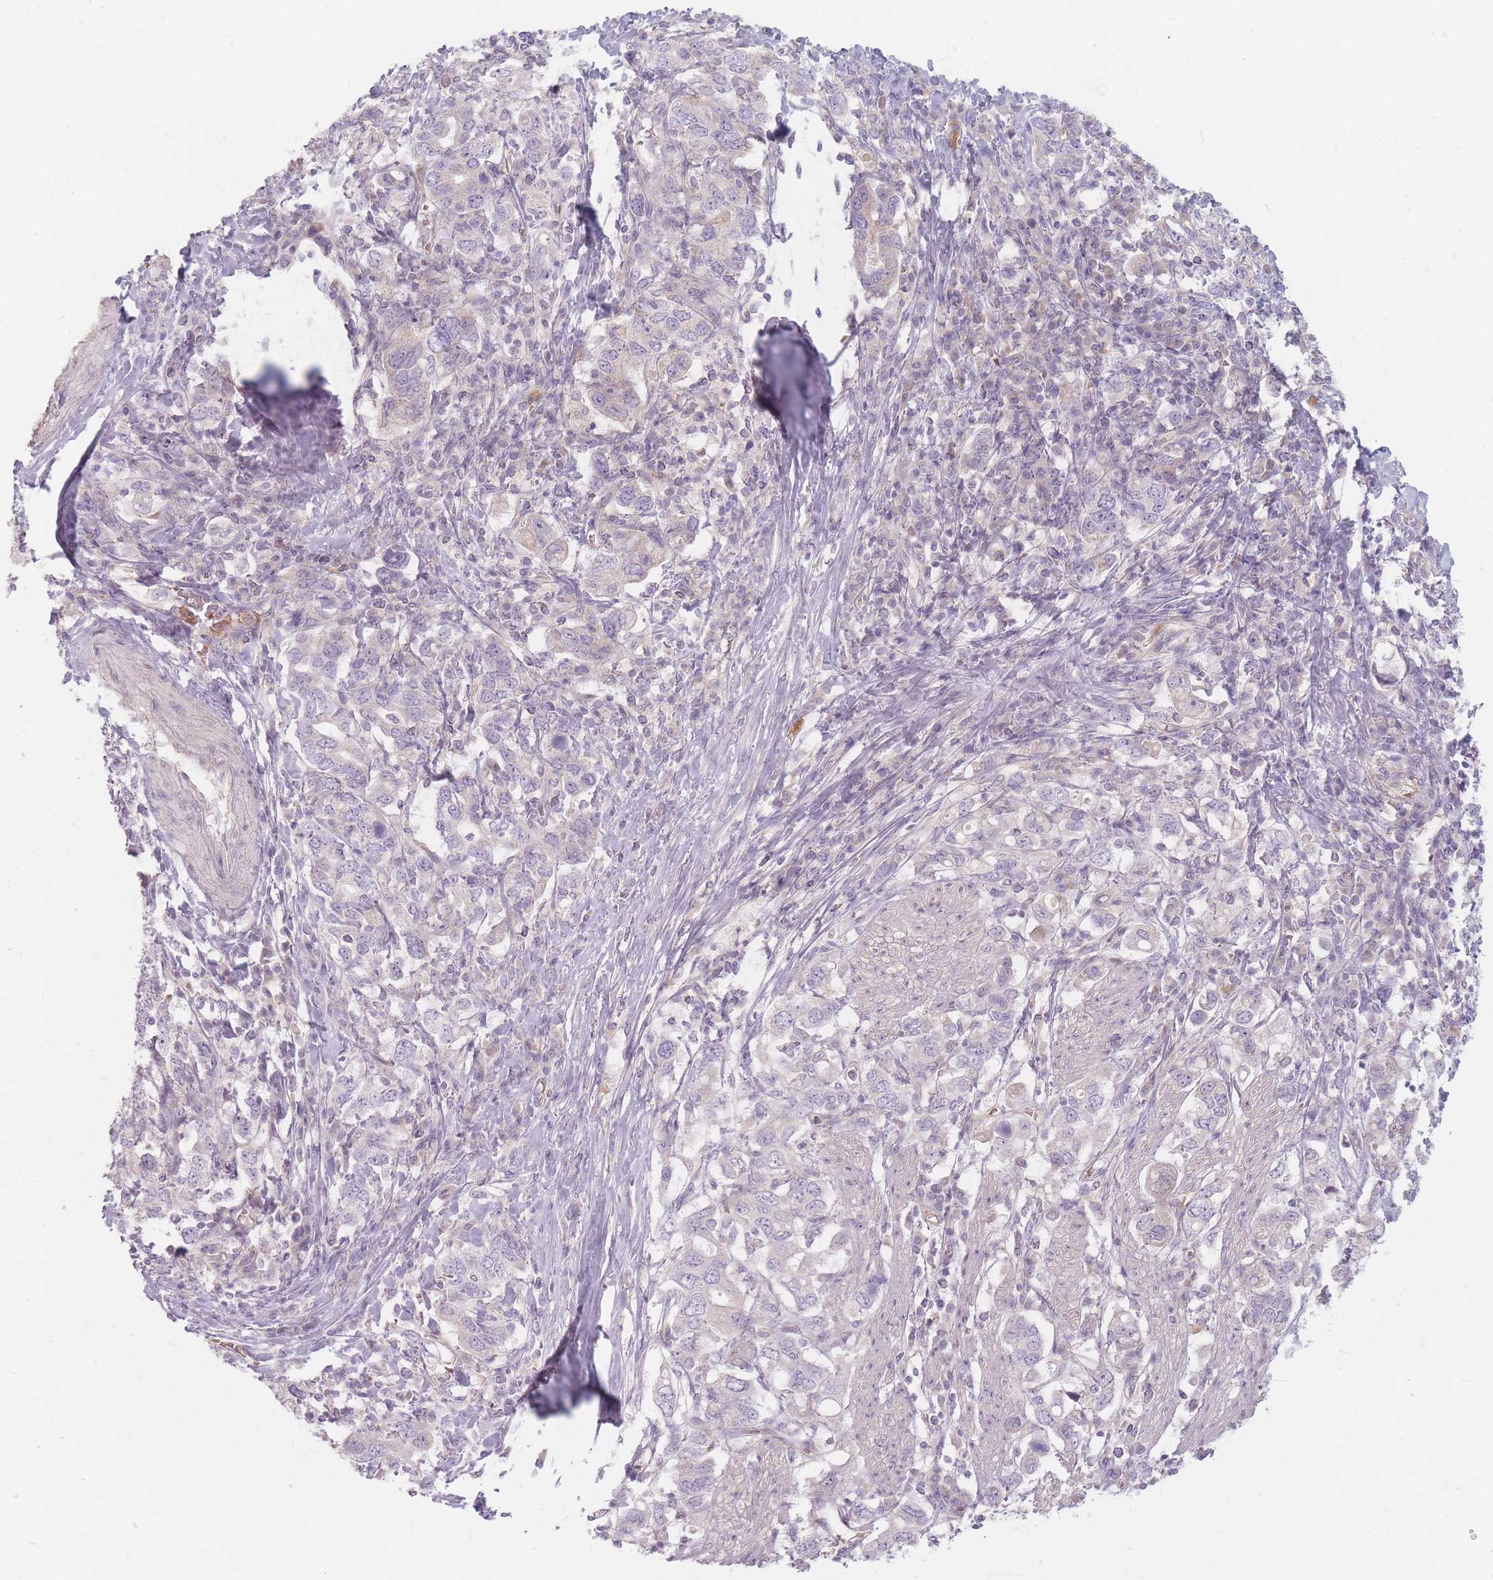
{"staining": {"intensity": "negative", "quantity": "none", "location": "none"}, "tissue": "stomach cancer", "cell_type": "Tumor cells", "image_type": "cancer", "snomed": [{"axis": "morphology", "description": "Adenocarcinoma, NOS"}, {"axis": "topography", "description": "Stomach, upper"}, {"axis": "topography", "description": "Stomach"}], "caption": "An immunohistochemistry photomicrograph of stomach cancer (adenocarcinoma) is shown. There is no staining in tumor cells of stomach cancer (adenocarcinoma).", "gene": "CHCHD7", "patient": {"sex": "male", "age": 62}}